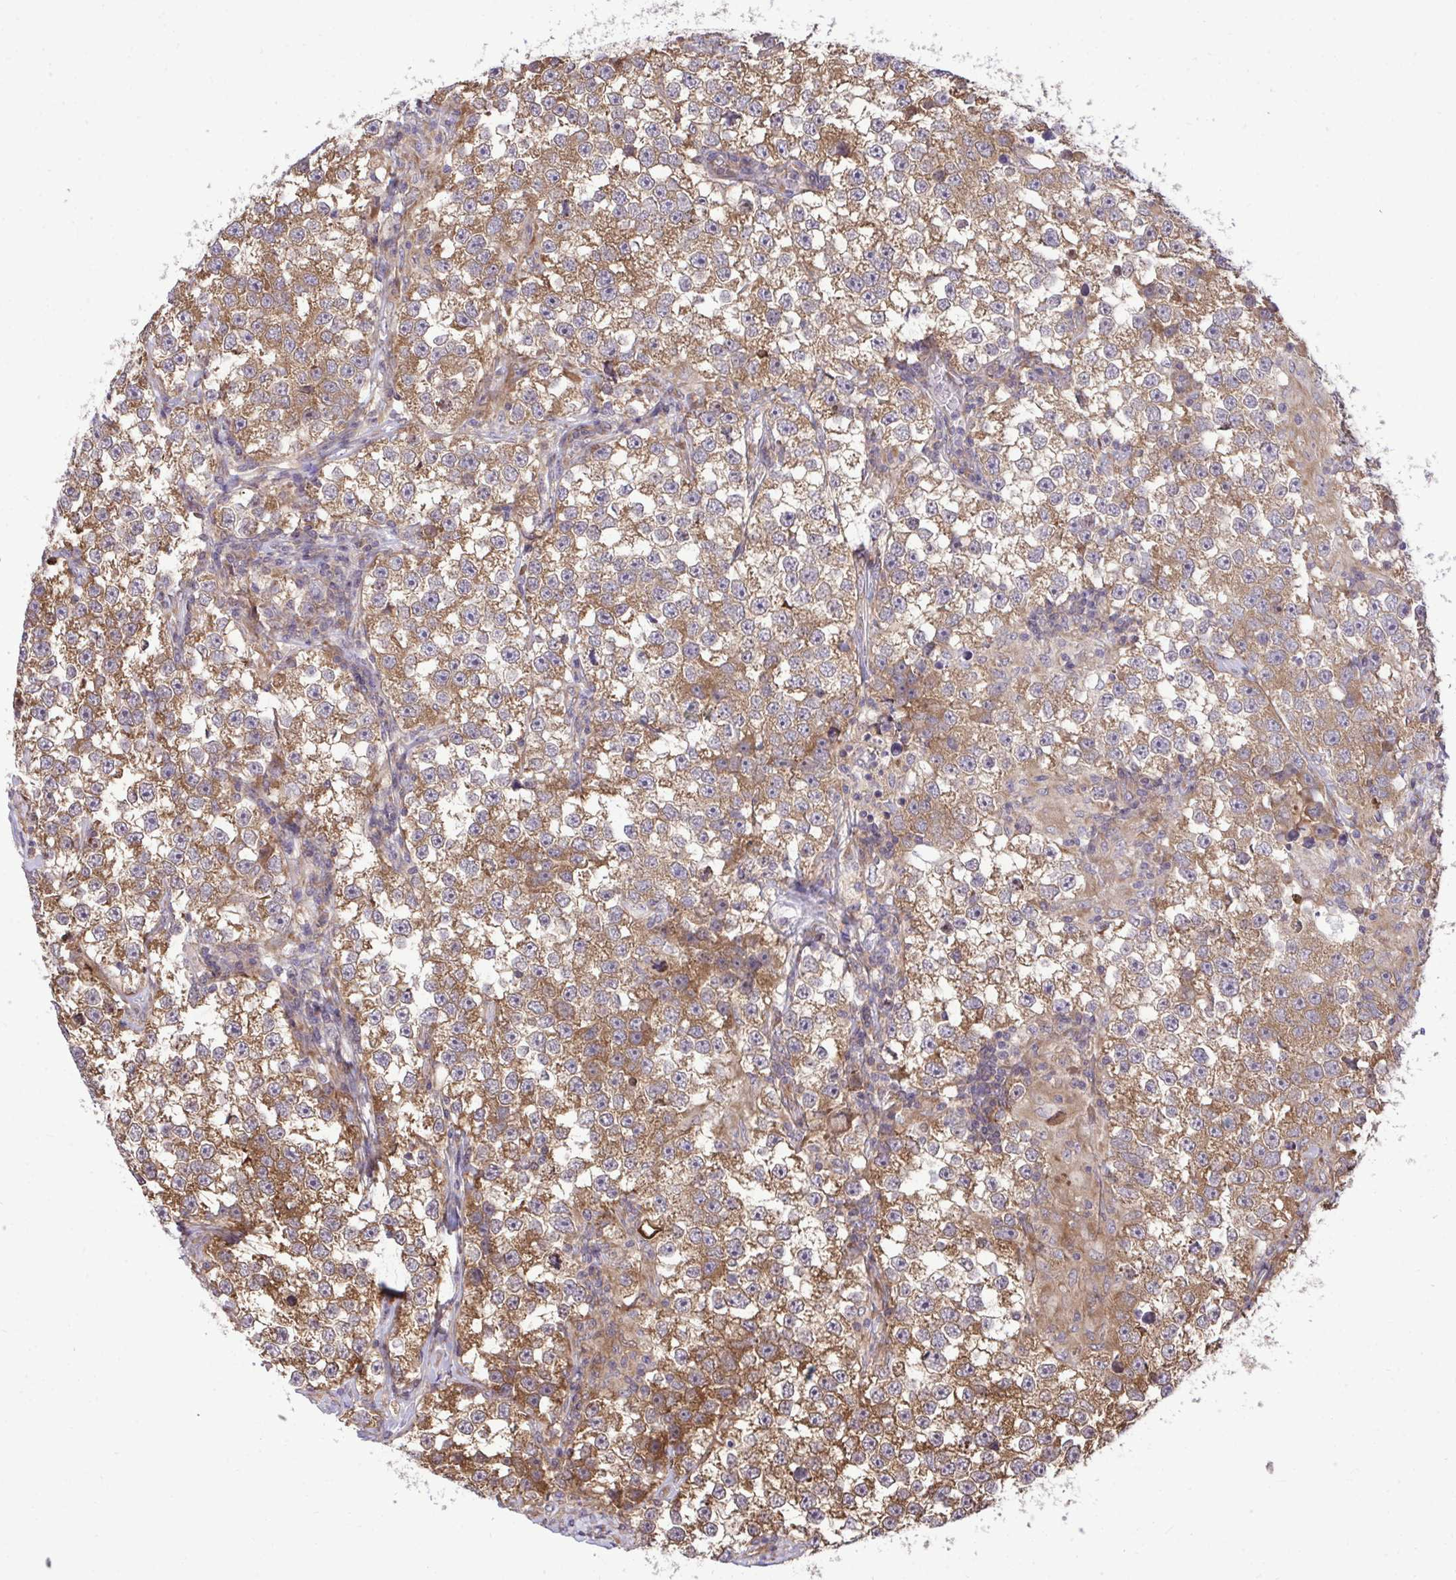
{"staining": {"intensity": "moderate", "quantity": ">75%", "location": "cytoplasmic/membranous"}, "tissue": "testis cancer", "cell_type": "Tumor cells", "image_type": "cancer", "snomed": [{"axis": "morphology", "description": "Seminoma, NOS"}, {"axis": "topography", "description": "Testis"}], "caption": "This is an image of immunohistochemistry staining of seminoma (testis), which shows moderate positivity in the cytoplasmic/membranous of tumor cells.", "gene": "RPS15", "patient": {"sex": "male", "age": 46}}